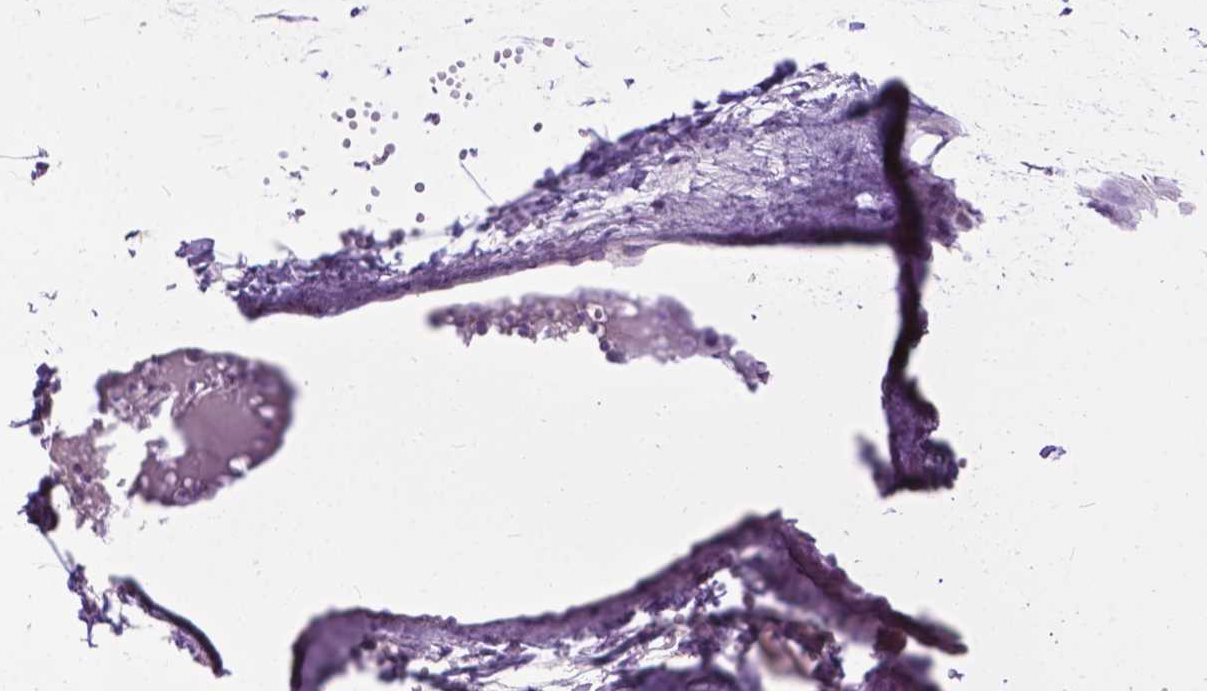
{"staining": {"intensity": "negative", "quantity": "none", "location": "none"}, "tissue": "bronchus", "cell_type": "Respiratory epithelial cells", "image_type": "normal", "snomed": [{"axis": "morphology", "description": "Normal tissue, NOS"}, {"axis": "topography", "description": "Cartilage tissue"}, {"axis": "topography", "description": "Bronchus"}], "caption": "IHC histopathology image of unremarkable human bronchus stained for a protein (brown), which shows no expression in respiratory epithelial cells.", "gene": "PROB1", "patient": {"sex": "male", "age": 66}}